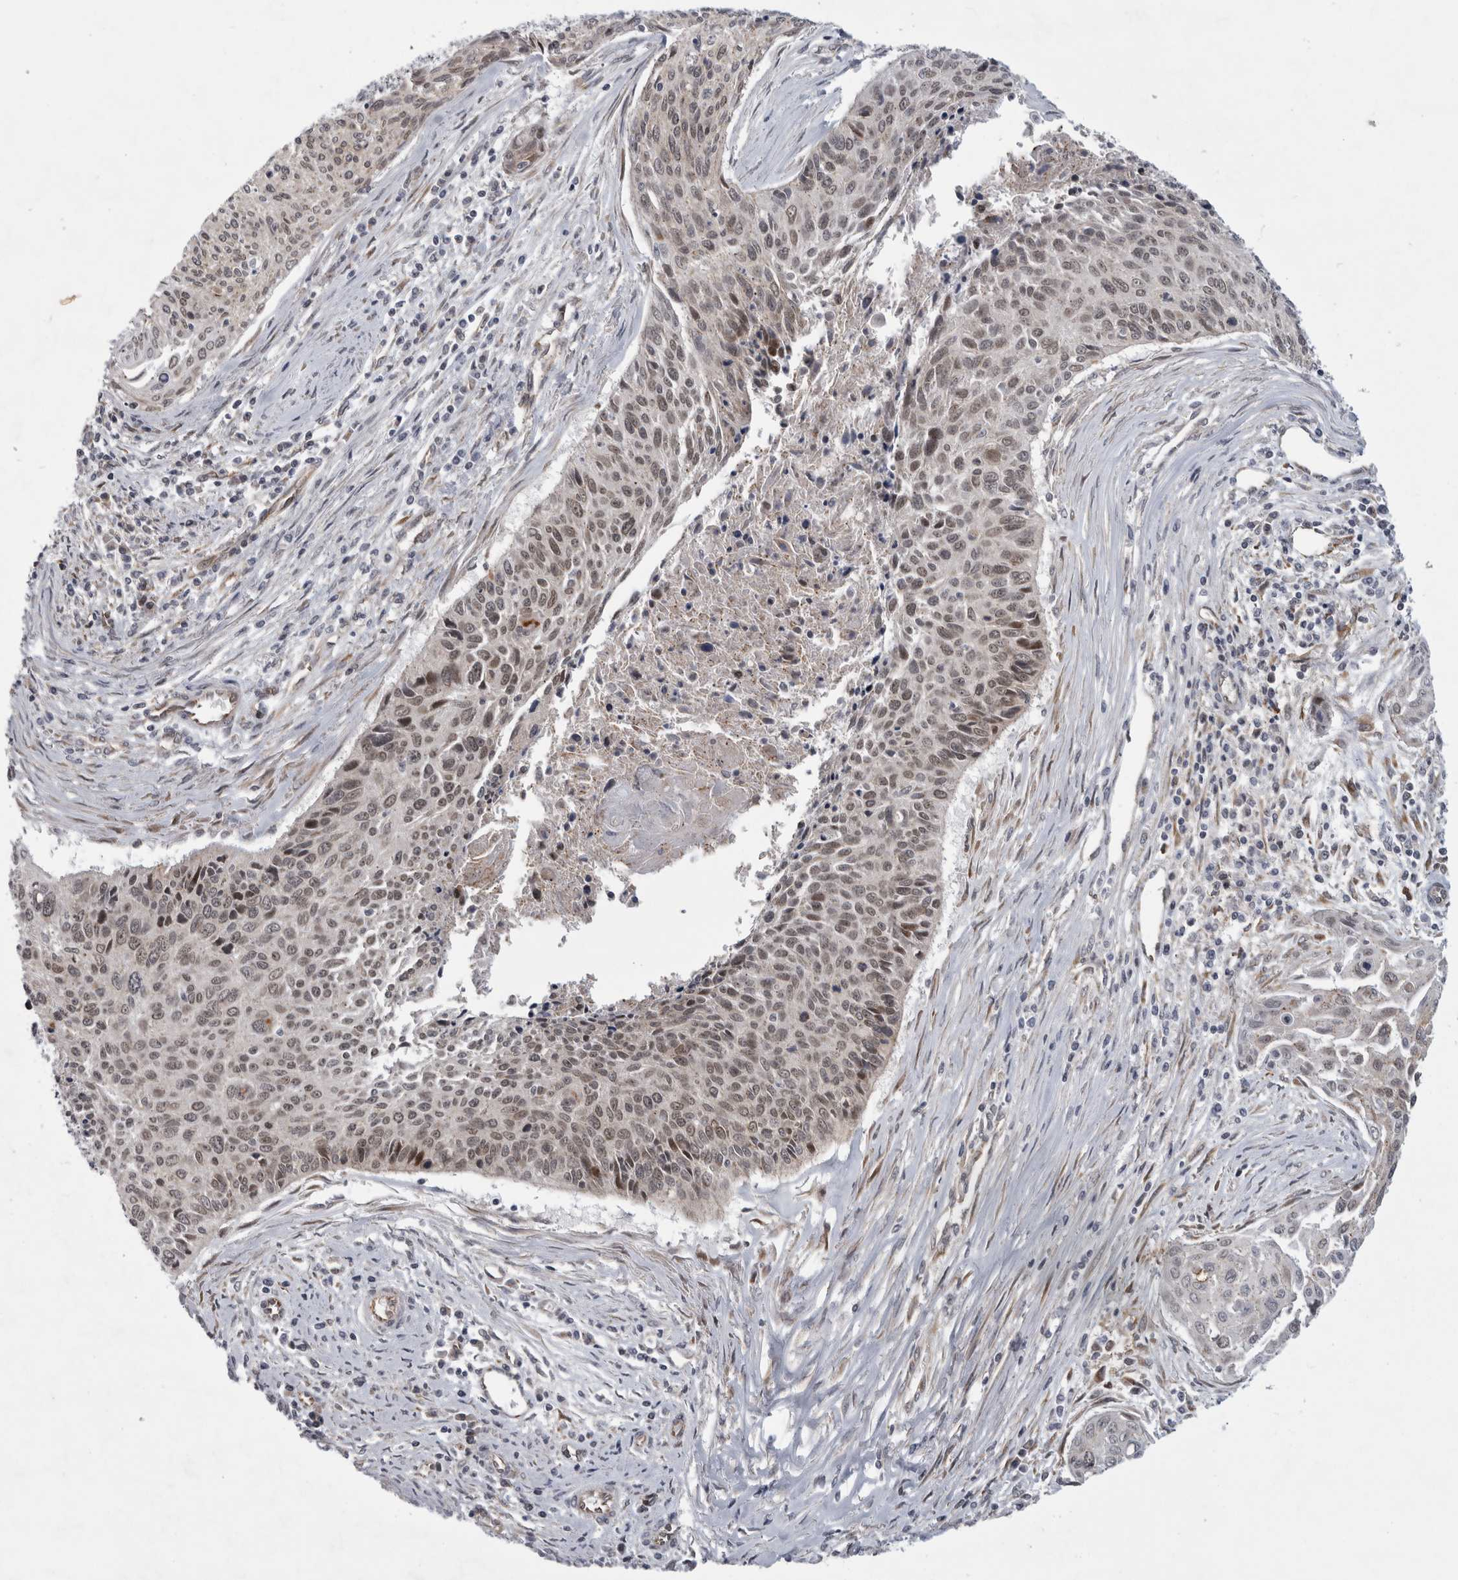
{"staining": {"intensity": "weak", "quantity": ">75%", "location": "nuclear"}, "tissue": "cervical cancer", "cell_type": "Tumor cells", "image_type": "cancer", "snomed": [{"axis": "morphology", "description": "Squamous cell carcinoma, NOS"}, {"axis": "topography", "description": "Cervix"}], "caption": "A micrograph of cervical squamous cell carcinoma stained for a protein demonstrates weak nuclear brown staining in tumor cells.", "gene": "PARP11", "patient": {"sex": "female", "age": 55}}